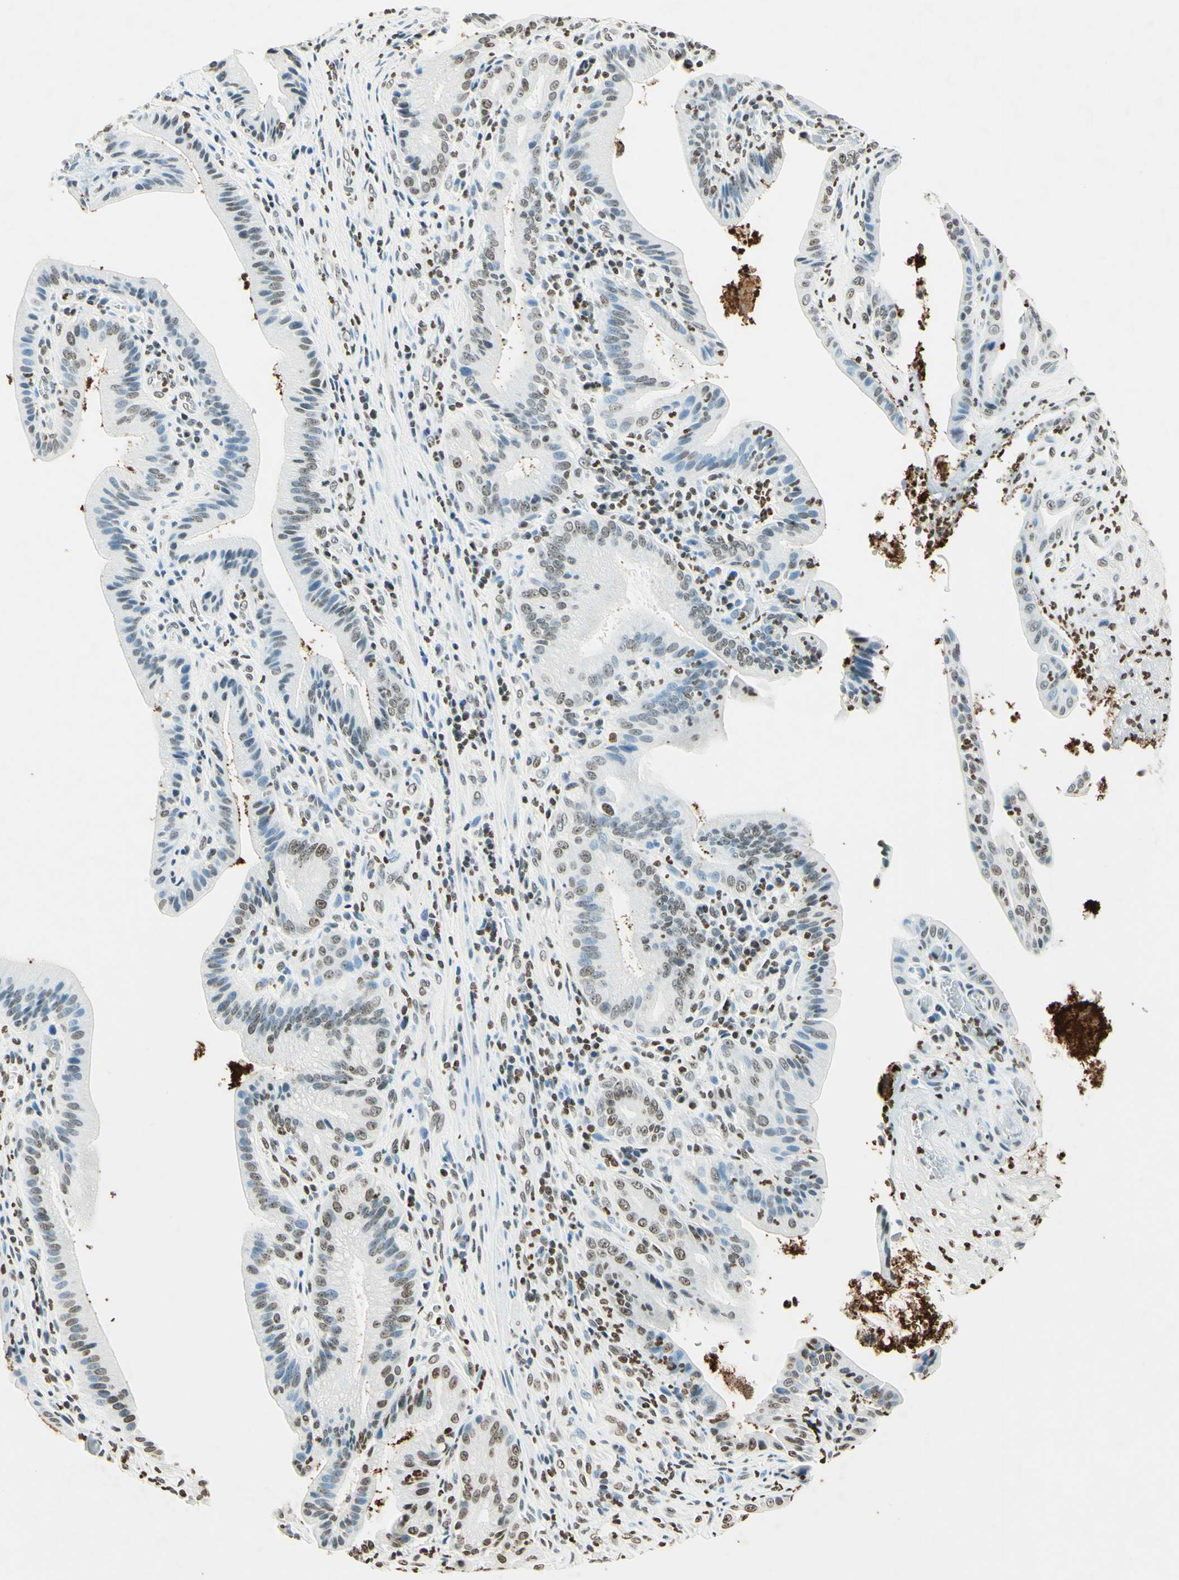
{"staining": {"intensity": "weak", "quantity": "<25%", "location": "nuclear"}, "tissue": "pancreatic cancer", "cell_type": "Tumor cells", "image_type": "cancer", "snomed": [{"axis": "morphology", "description": "Adenocarcinoma, NOS"}, {"axis": "topography", "description": "Pancreas"}], "caption": "IHC photomicrograph of pancreatic cancer (adenocarcinoma) stained for a protein (brown), which reveals no positivity in tumor cells.", "gene": "MSH2", "patient": {"sex": "female", "age": 75}}